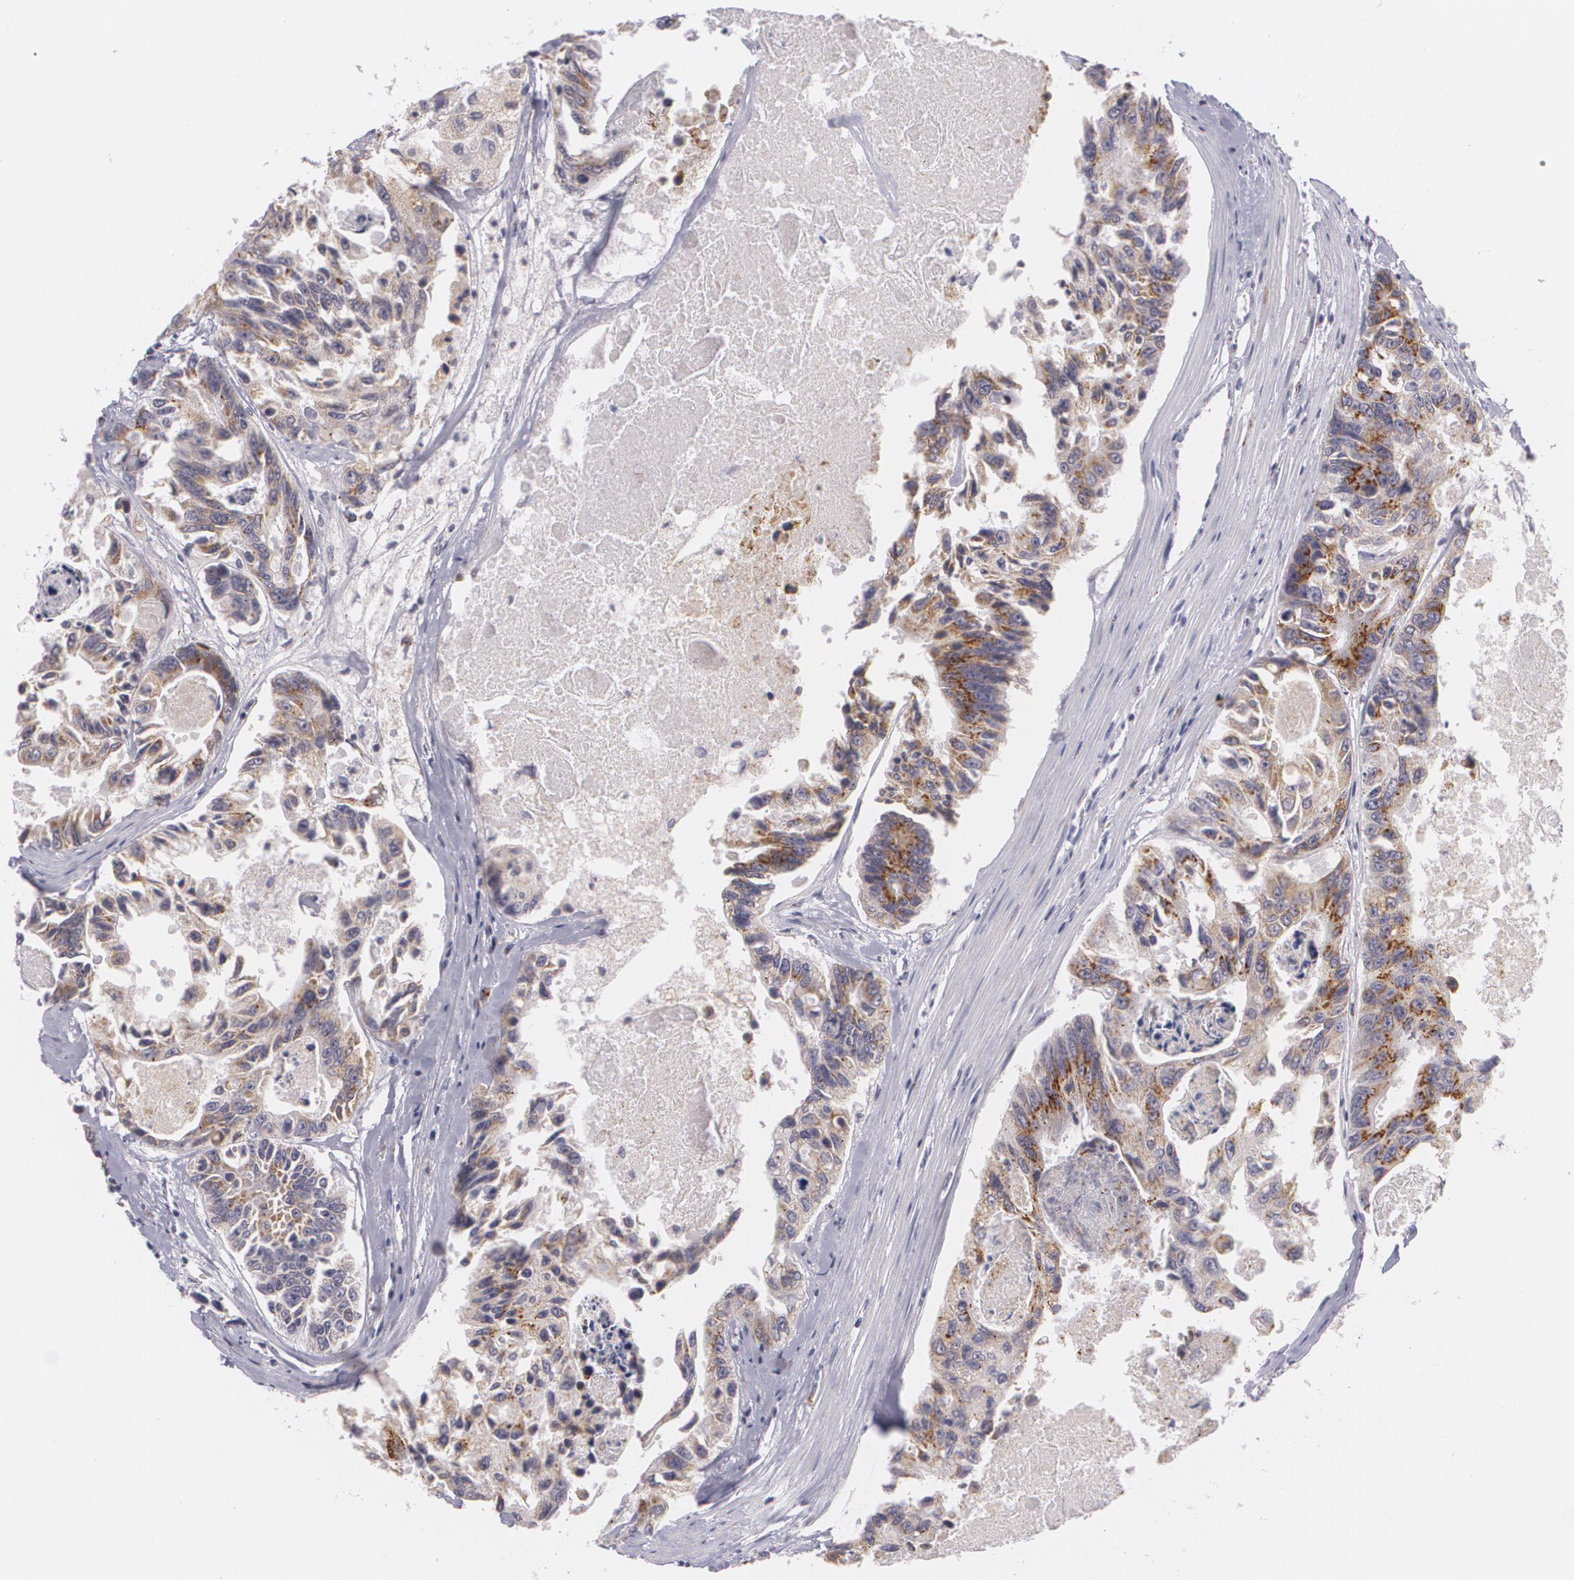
{"staining": {"intensity": "moderate", "quantity": "25%-75%", "location": "cytoplasmic/membranous"}, "tissue": "colorectal cancer", "cell_type": "Tumor cells", "image_type": "cancer", "snomed": [{"axis": "morphology", "description": "Adenocarcinoma, NOS"}, {"axis": "topography", "description": "Colon"}], "caption": "Adenocarcinoma (colorectal) stained for a protein (brown) reveals moderate cytoplasmic/membranous positive positivity in about 25%-75% of tumor cells.", "gene": "CILK1", "patient": {"sex": "female", "age": 86}}